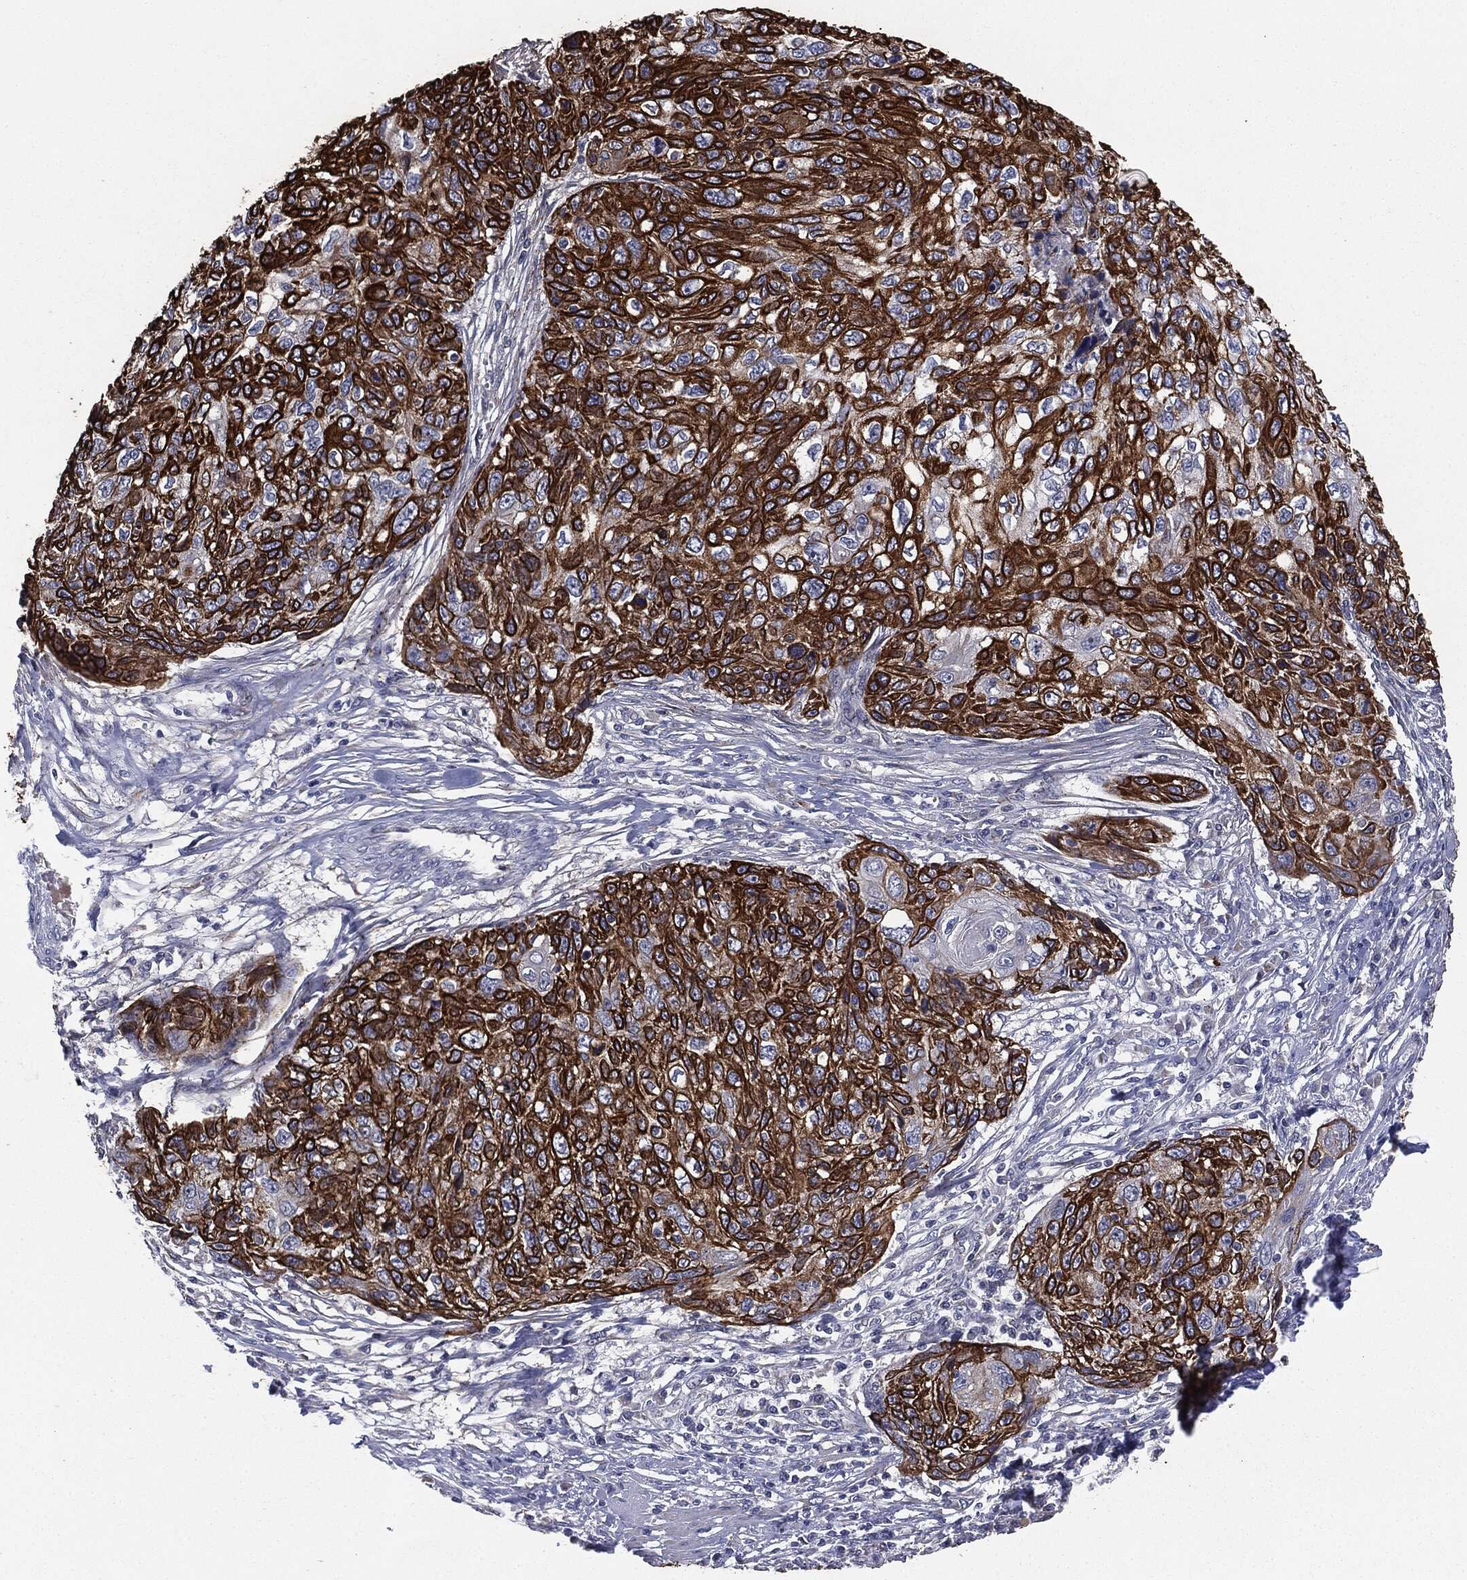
{"staining": {"intensity": "strong", "quantity": ">75%", "location": "cytoplasmic/membranous"}, "tissue": "skin cancer", "cell_type": "Tumor cells", "image_type": "cancer", "snomed": [{"axis": "morphology", "description": "Squamous cell carcinoma, NOS"}, {"axis": "topography", "description": "Skin"}], "caption": "The immunohistochemical stain shows strong cytoplasmic/membranous expression in tumor cells of squamous cell carcinoma (skin) tissue. Nuclei are stained in blue.", "gene": "KRT5", "patient": {"sex": "male", "age": 92}}